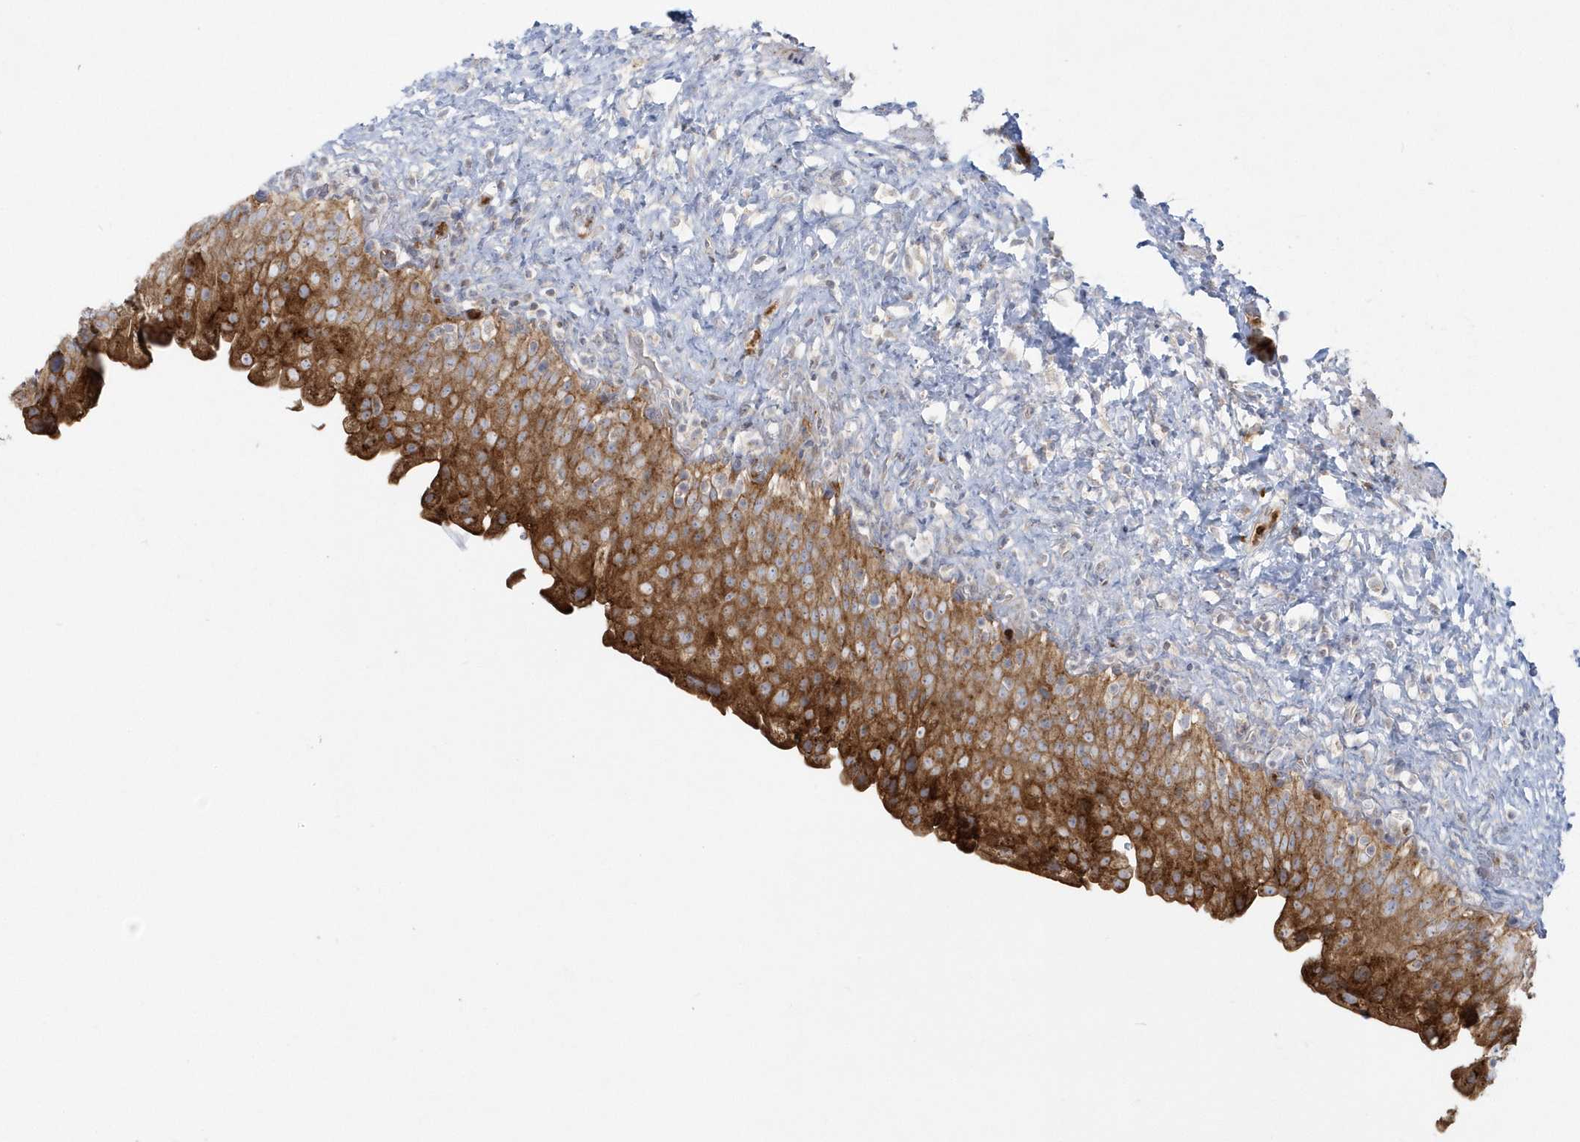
{"staining": {"intensity": "strong", "quantity": ">75%", "location": "cytoplasmic/membranous"}, "tissue": "urinary bladder", "cell_type": "Urothelial cells", "image_type": "normal", "snomed": [{"axis": "morphology", "description": "Normal tissue, NOS"}, {"axis": "topography", "description": "Urinary bladder"}], "caption": "This micrograph displays normal urinary bladder stained with immunohistochemistry to label a protein in brown. The cytoplasmic/membranous of urothelial cells show strong positivity for the protein. Nuclei are counter-stained blue.", "gene": "DNAJC18", "patient": {"sex": "female", "age": 27}}